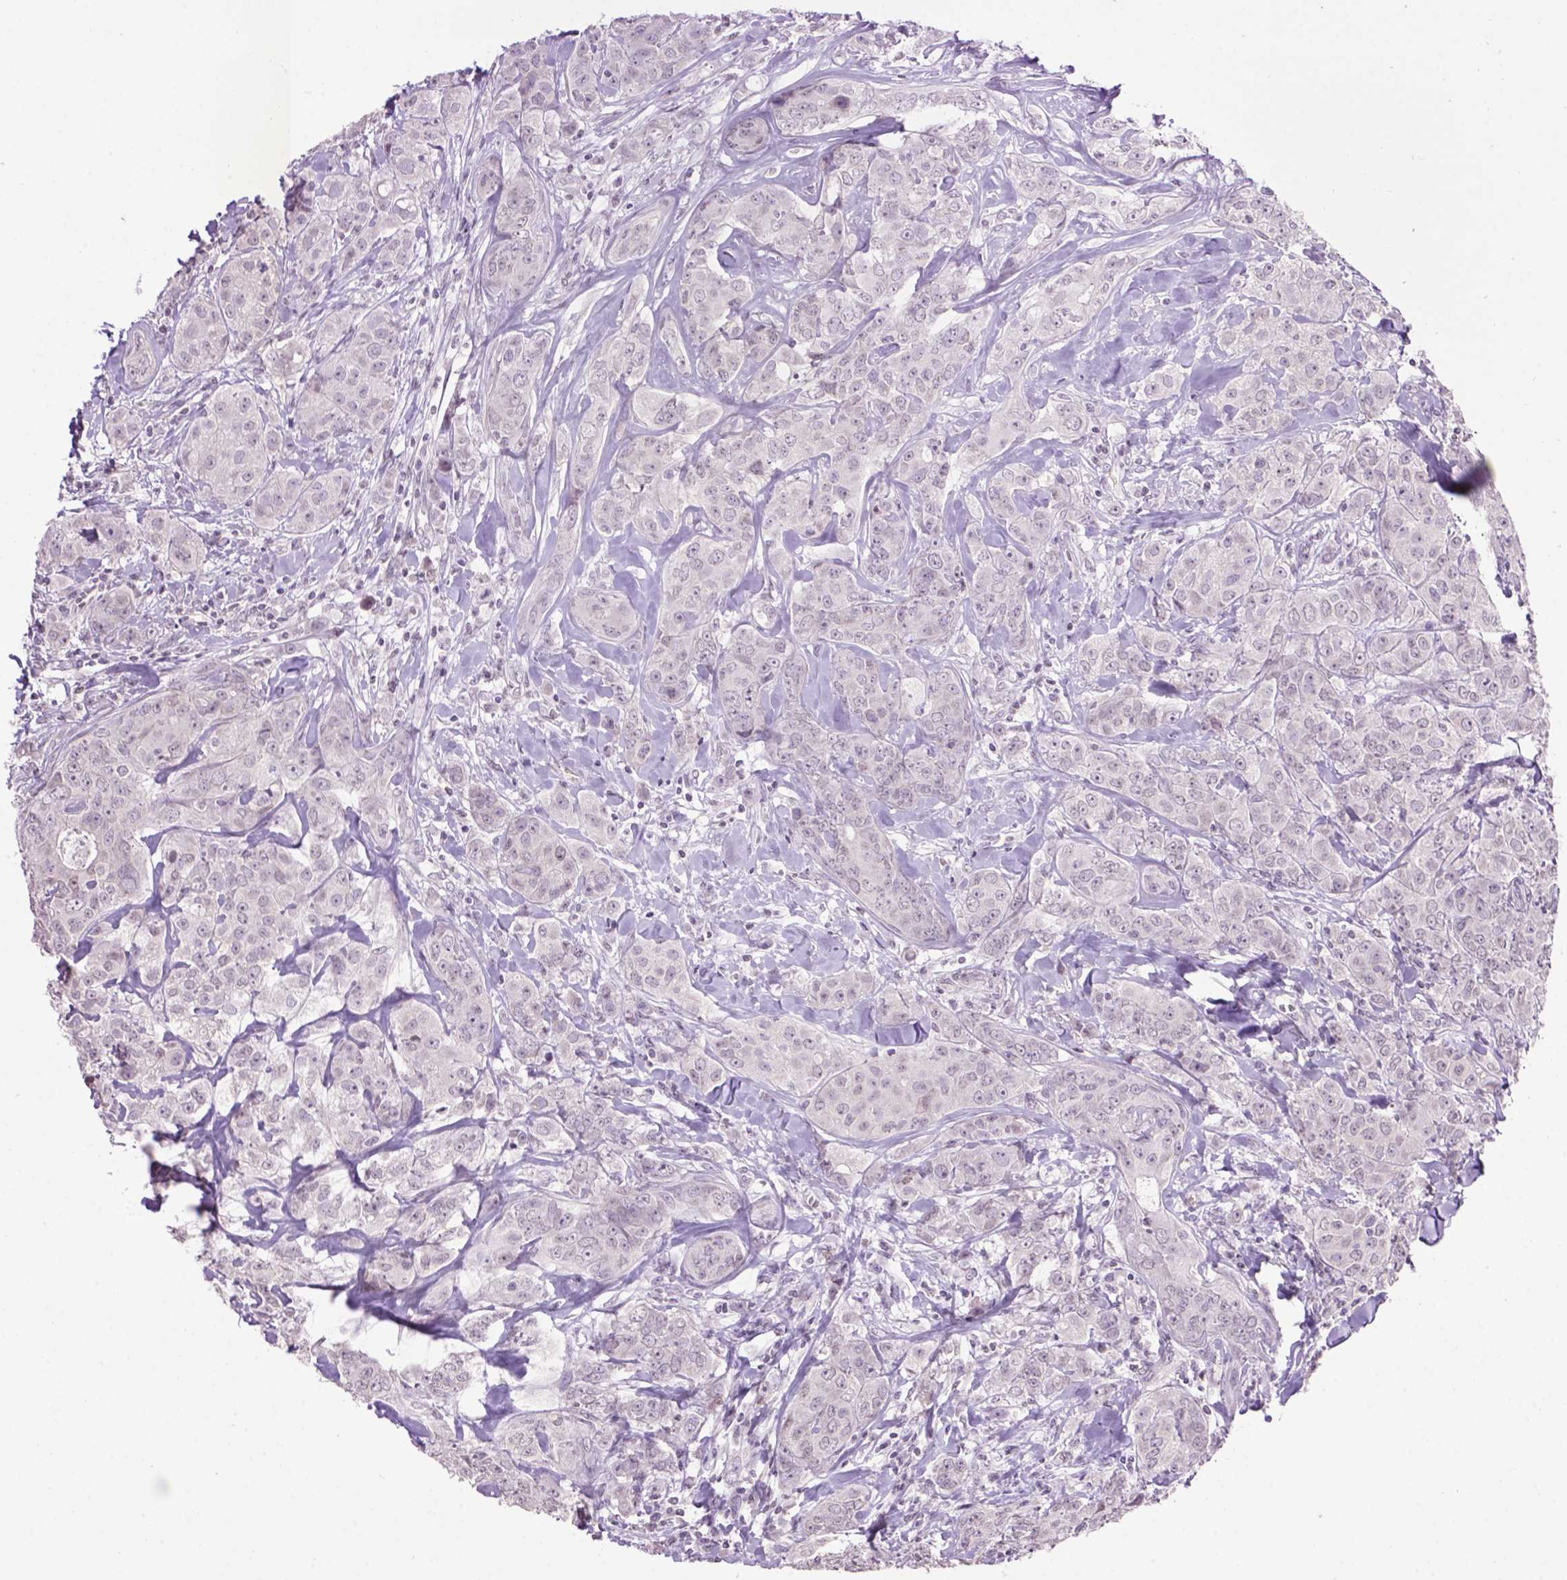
{"staining": {"intensity": "negative", "quantity": "none", "location": "none"}, "tissue": "breast cancer", "cell_type": "Tumor cells", "image_type": "cancer", "snomed": [{"axis": "morphology", "description": "Duct carcinoma"}, {"axis": "topography", "description": "Breast"}], "caption": "DAB immunohistochemical staining of infiltrating ductal carcinoma (breast) shows no significant positivity in tumor cells.", "gene": "TH", "patient": {"sex": "female", "age": 43}}